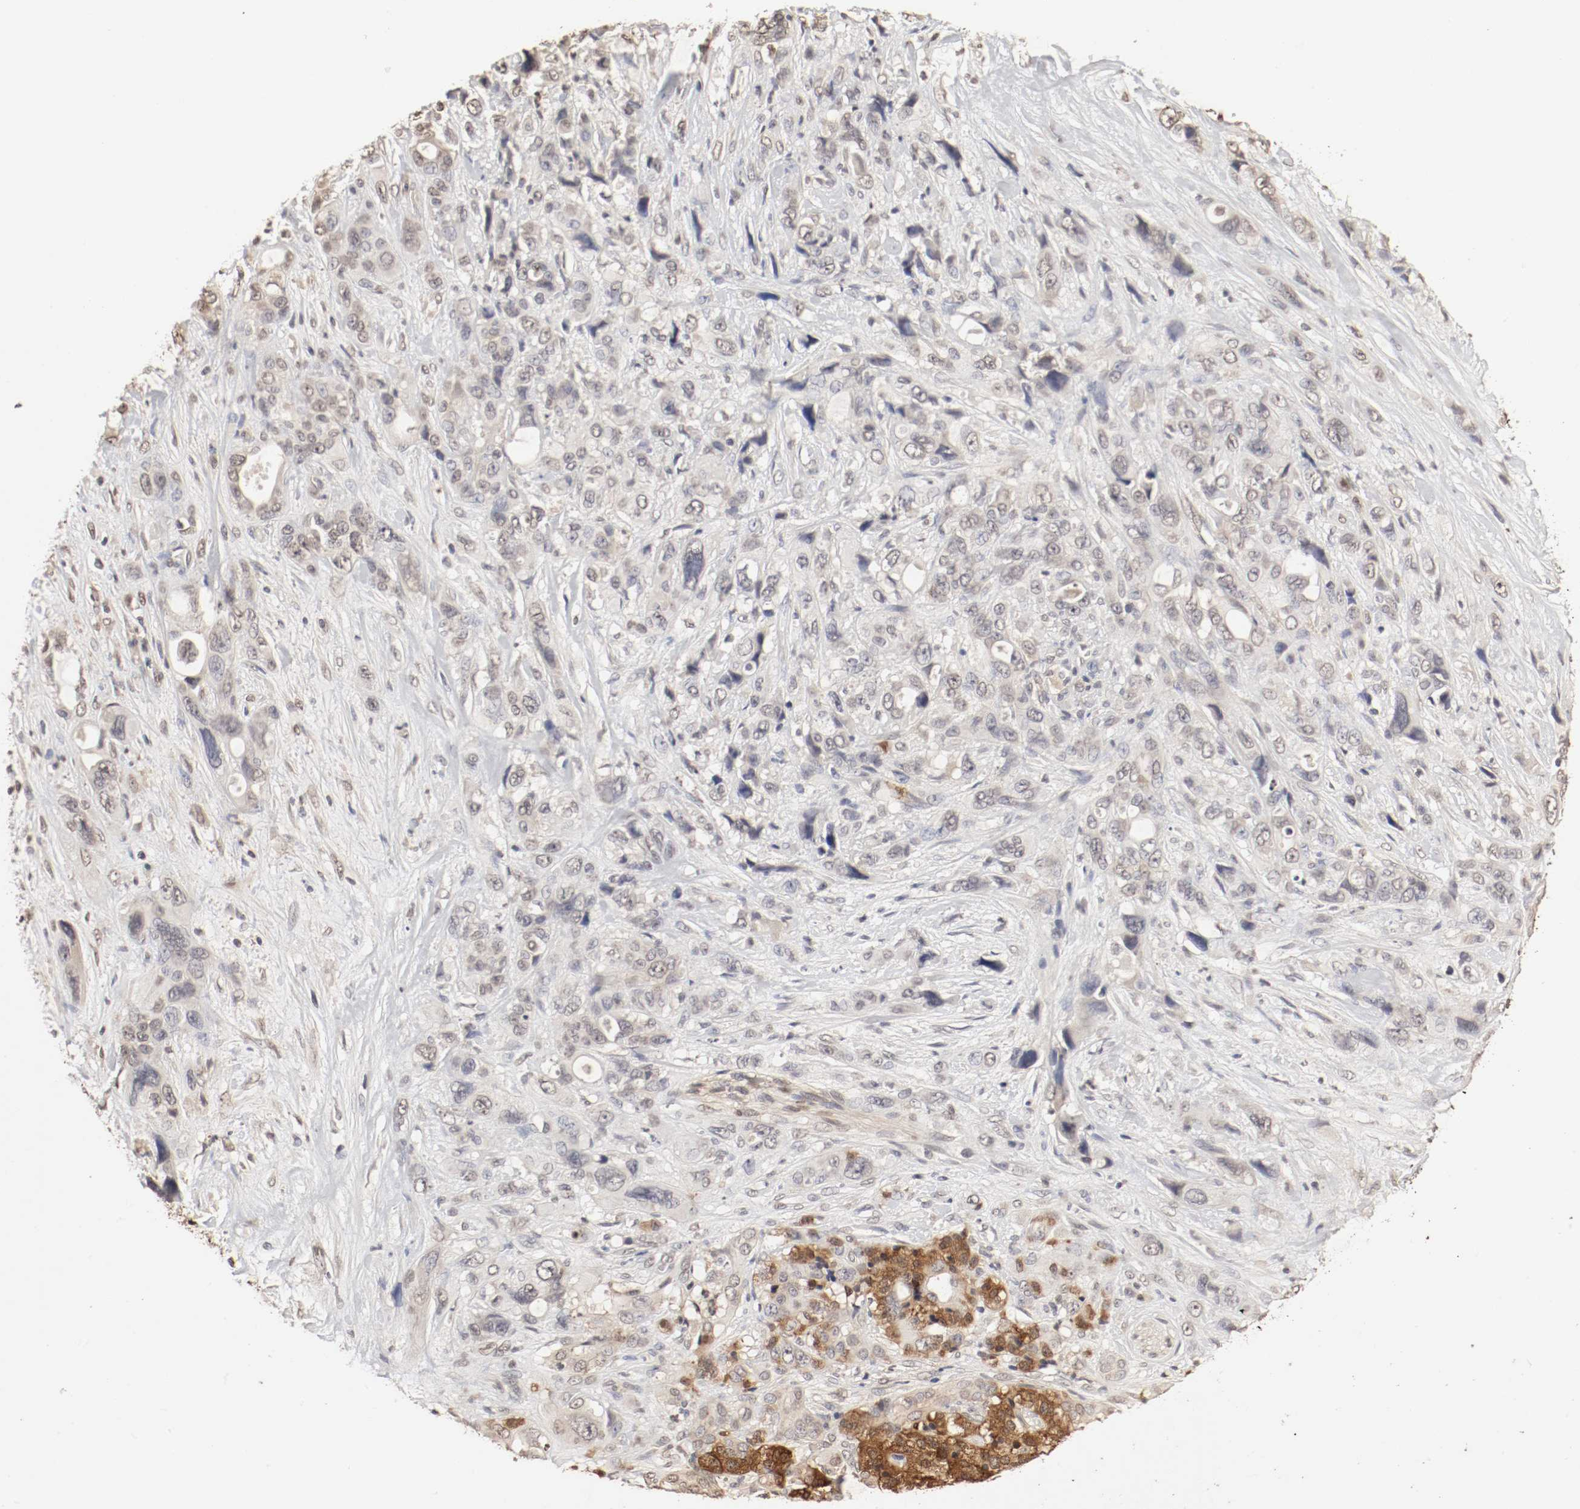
{"staining": {"intensity": "weak", "quantity": "25%-75%", "location": "cytoplasmic/membranous,nuclear"}, "tissue": "pancreatic cancer", "cell_type": "Tumor cells", "image_type": "cancer", "snomed": [{"axis": "morphology", "description": "Adenocarcinoma, NOS"}, {"axis": "topography", "description": "Pancreas"}], "caption": "This is a micrograph of immunohistochemistry (IHC) staining of adenocarcinoma (pancreatic), which shows weak staining in the cytoplasmic/membranous and nuclear of tumor cells.", "gene": "WASL", "patient": {"sex": "male", "age": 46}}